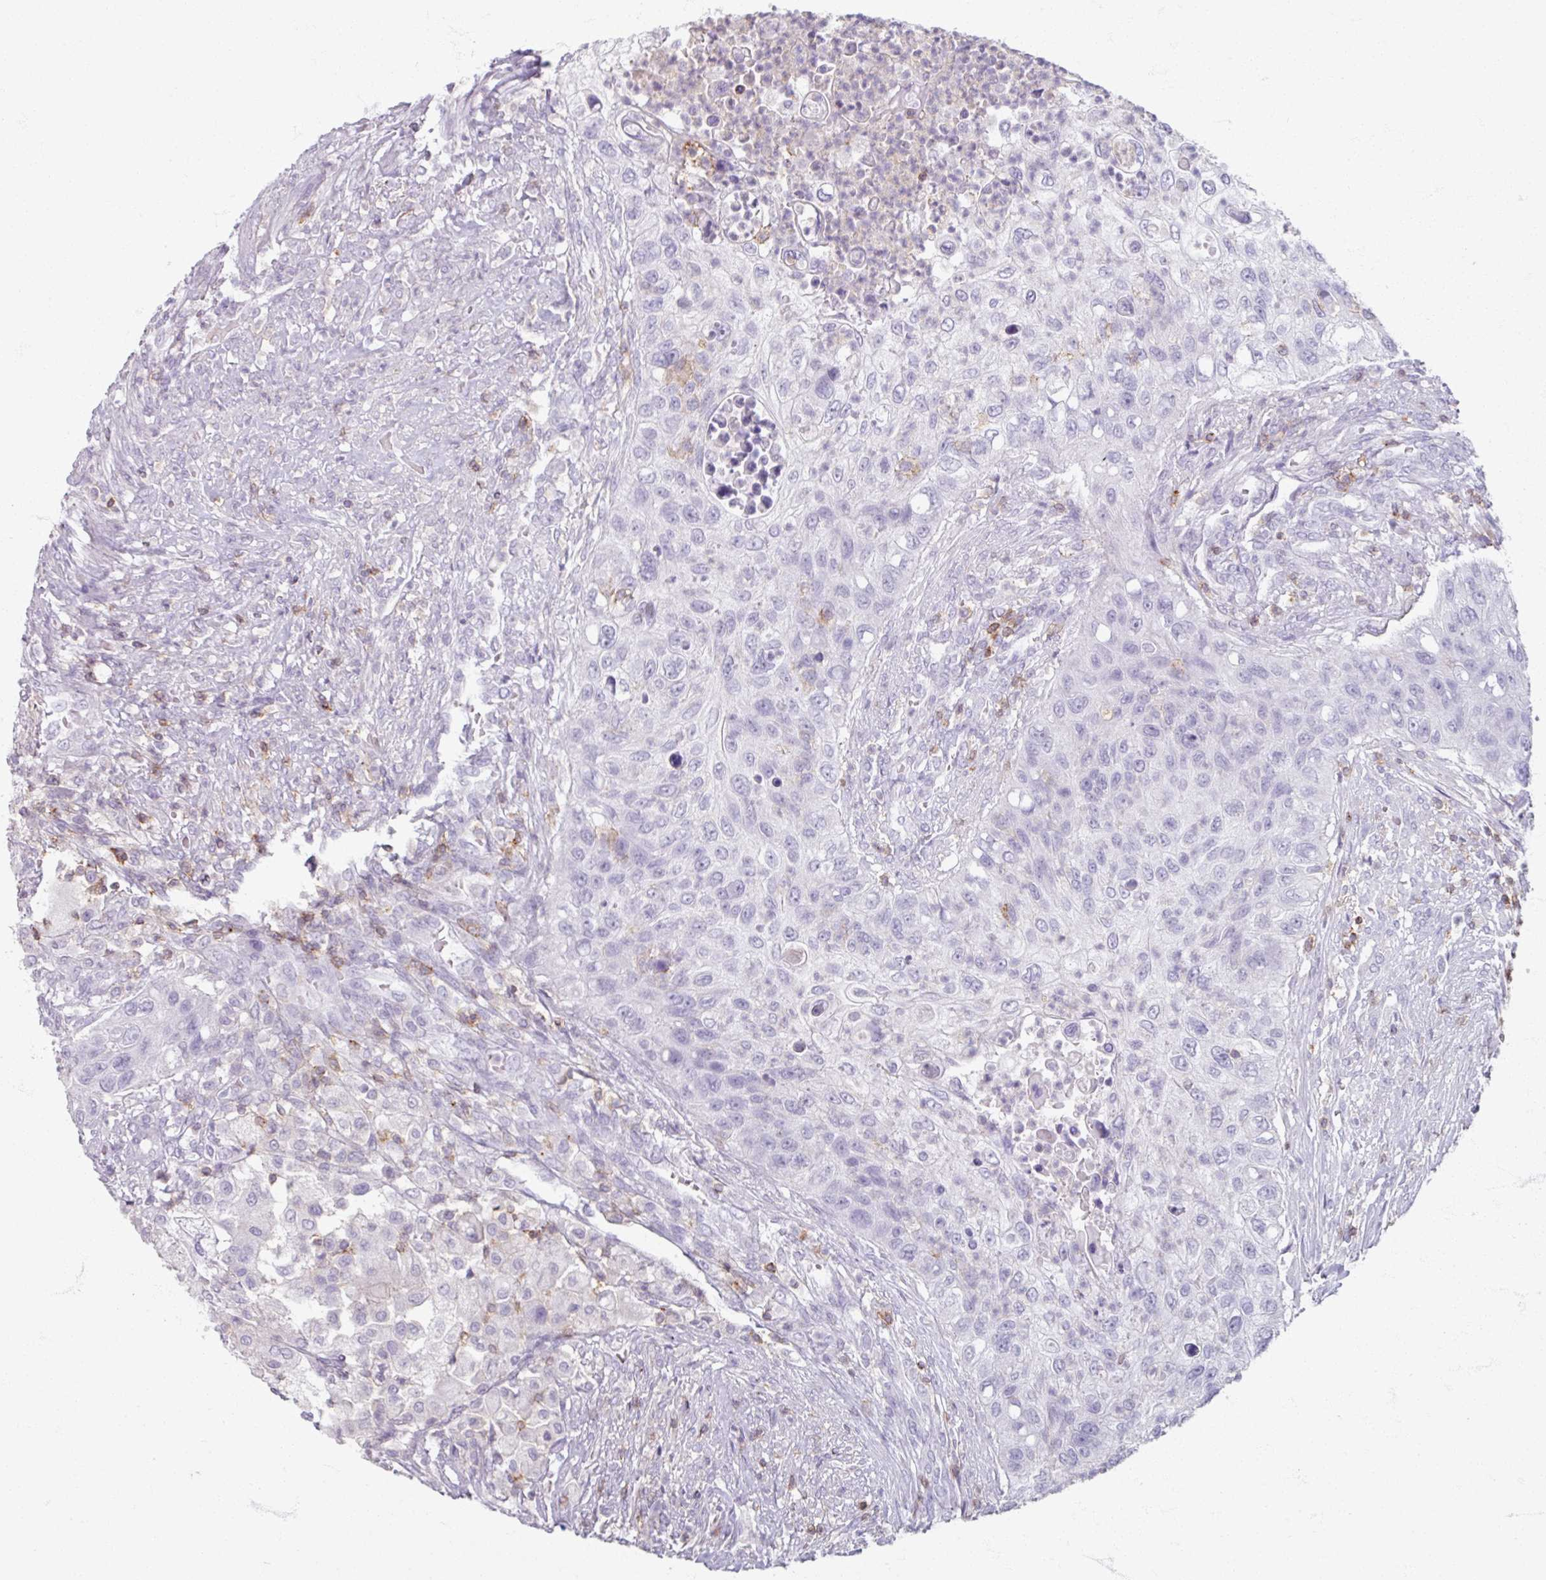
{"staining": {"intensity": "negative", "quantity": "none", "location": "none"}, "tissue": "urothelial cancer", "cell_type": "Tumor cells", "image_type": "cancer", "snomed": [{"axis": "morphology", "description": "Urothelial carcinoma, High grade"}, {"axis": "topography", "description": "Urinary bladder"}], "caption": "A high-resolution photomicrograph shows immunohistochemistry staining of urothelial carcinoma (high-grade), which displays no significant positivity in tumor cells.", "gene": "PTPRC", "patient": {"sex": "female", "age": 60}}